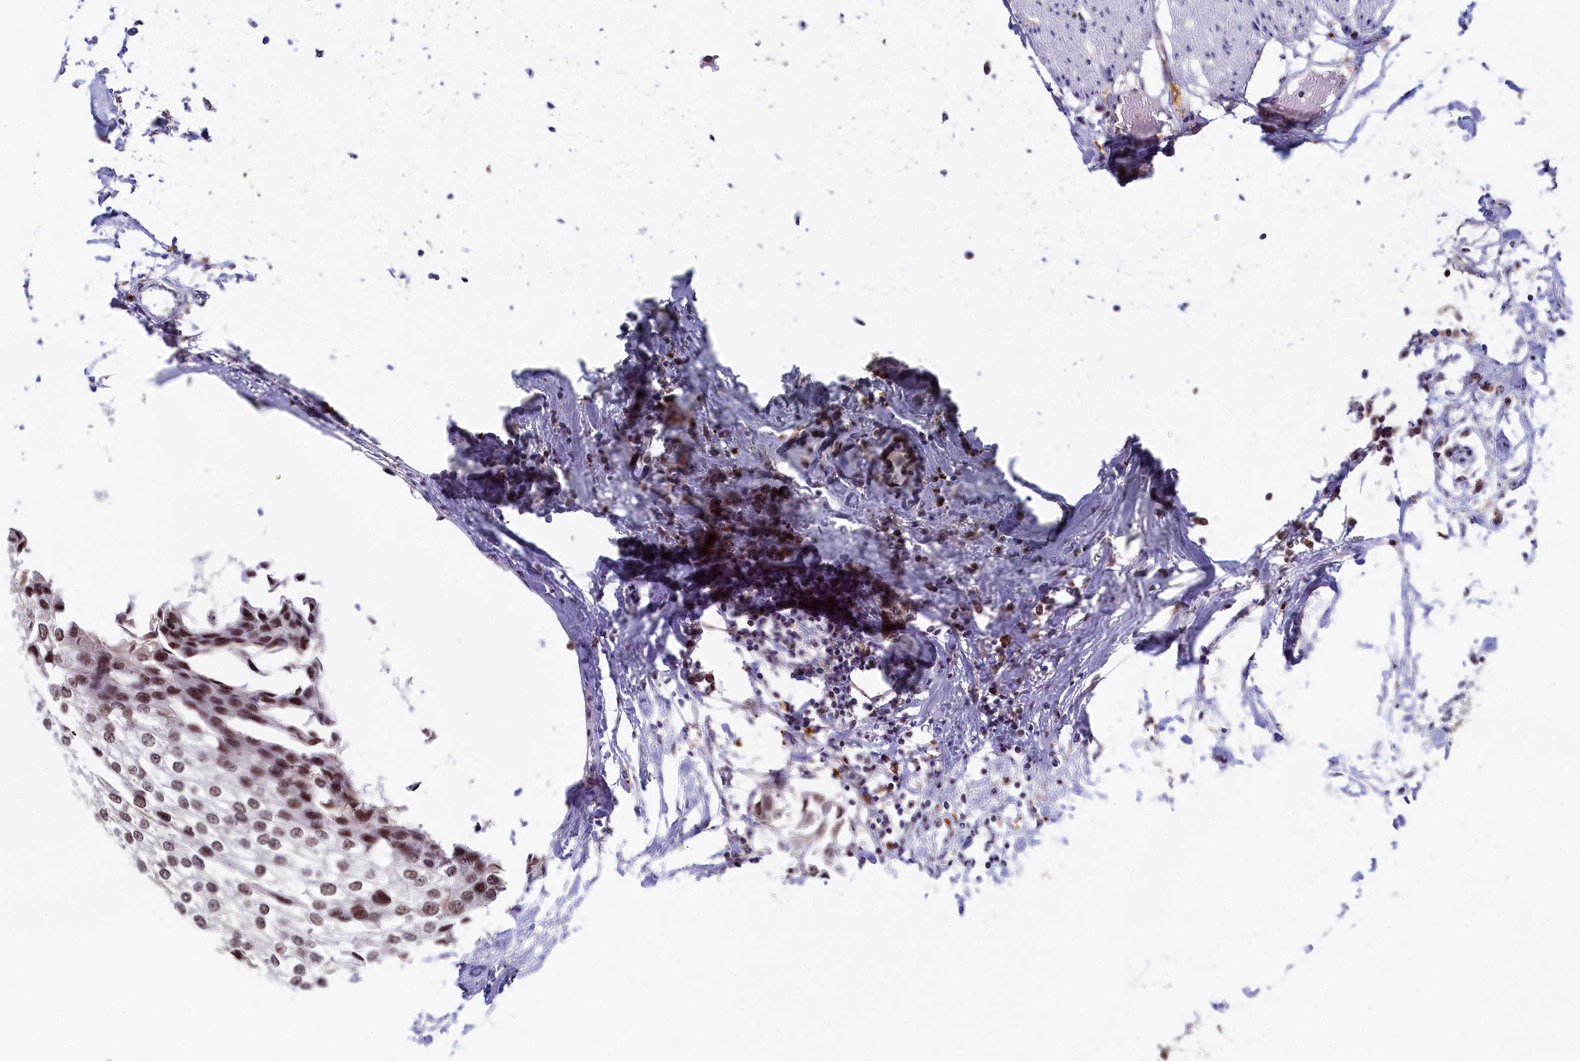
{"staining": {"intensity": "moderate", "quantity": ">75%", "location": "nuclear"}, "tissue": "urothelial cancer", "cell_type": "Tumor cells", "image_type": "cancer", "snomed": [{"axis": "morphology", "description": "Urothelial carcinoma, High grade"}, {"axis": "topography", "description": "Urinary bladder"}], "caption": "Immunohistochemistry (IHC) micrograph of neoplastic tissue: urothelial carcinoma (high-grade) stained using immunohistochemistry (IHC) shows medium levels of moderate protein expression localized specifically in the nuclear of tumor cells, appearing as a nuclear brown color.", "gene": "INTS14", "patient": {"sex": "male", "age": 64}}